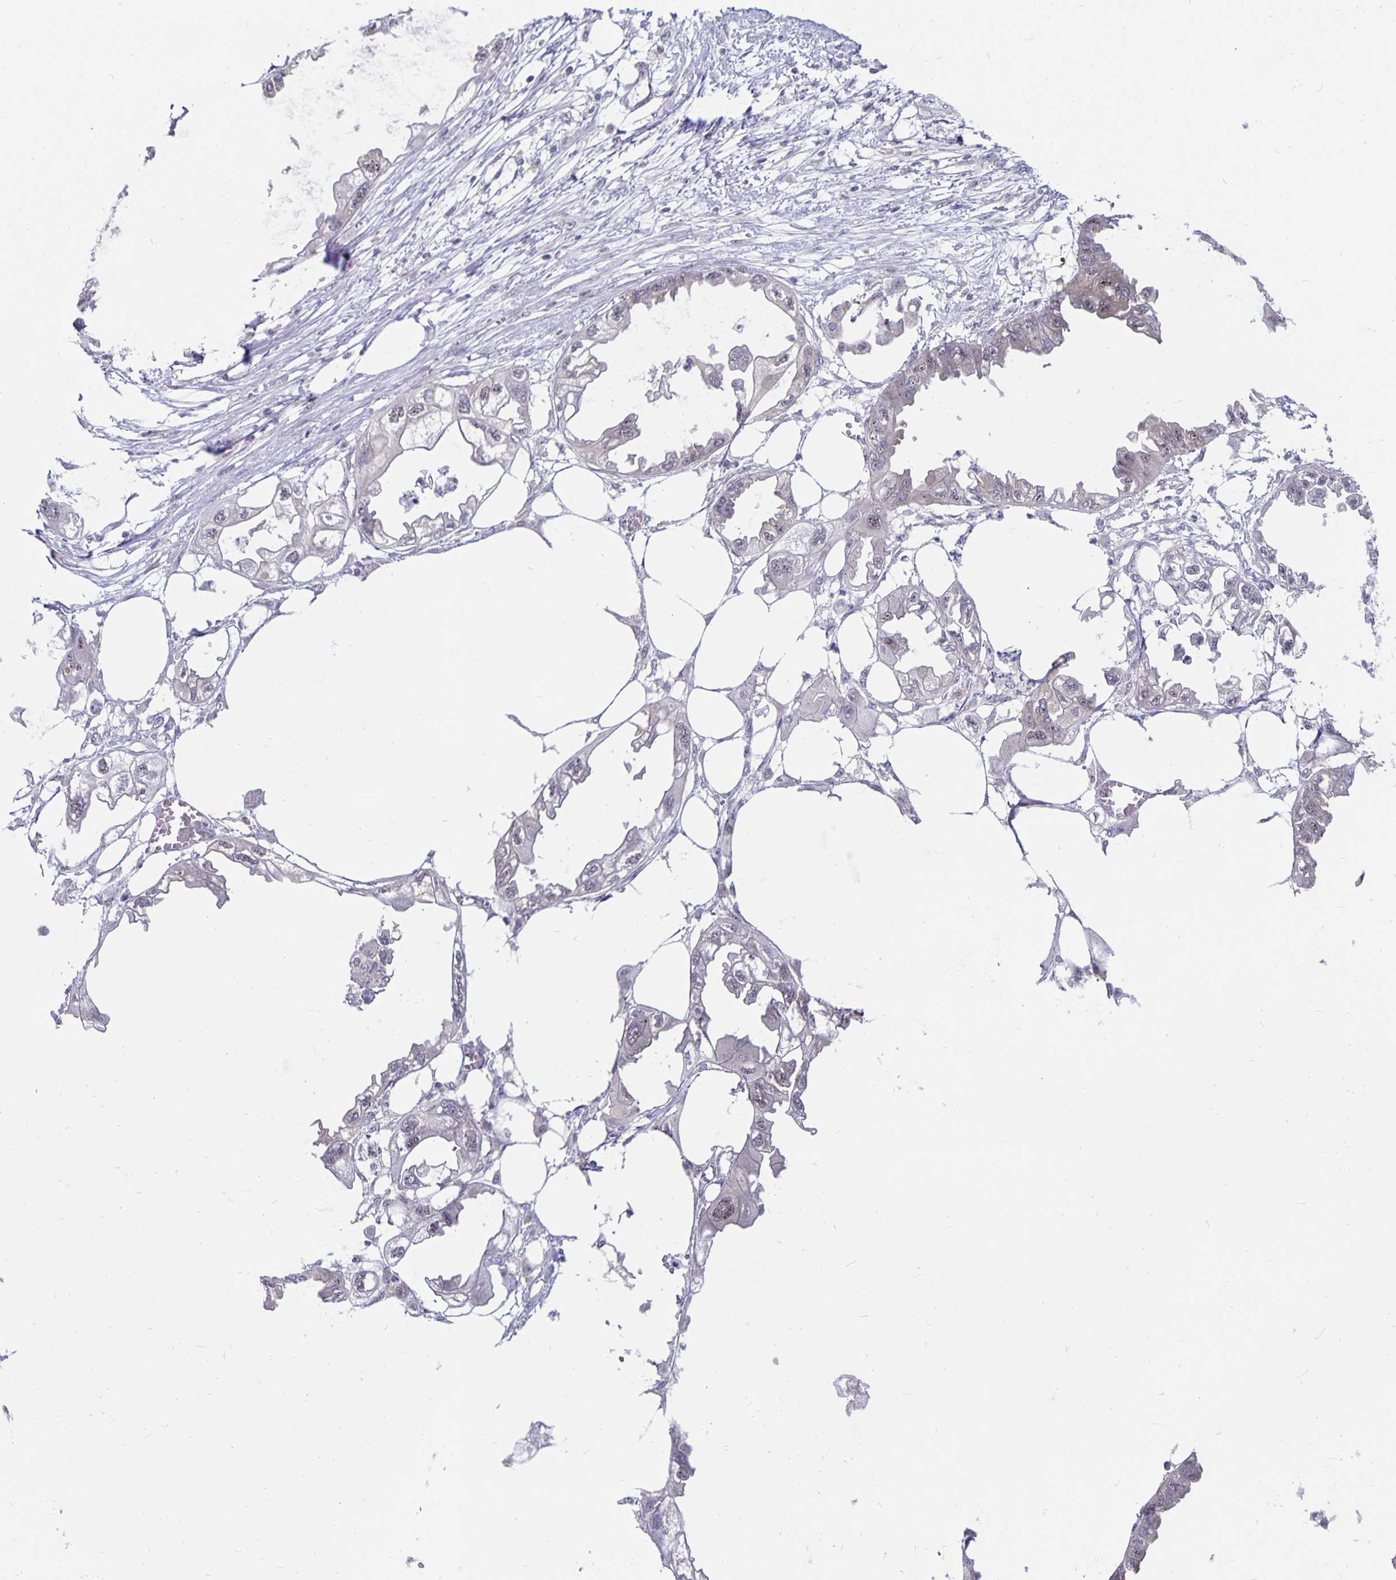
{"staining": {"intensity": "weak", "quantity": "<25%", "location": "nuclear"}, "tissue": "endometrial cancer", "cell_type": "Tumor cells", "image_type": "cancer", "snomed": [{"axis": "morphology", "description": "Adenocarcinoma, NOS"}, {"axis": "morphology", "description": "Adenocarcinoma, metastatic, NOS"}, {"axis": "topography", "description": "Adipose tissue"}, {"axis": "topography", "description": "Endometrium"}], "caption": "DAB (3,3'-diaminobenzidine) immunohistochemical staining of human endometrial metastatic adenocarcinoma demonstrates no significant positivity in tumor cells. (IHC, brightfield microscopy, high magnification).", "gene": "EXOC6B", "patient": {"sex": "female", "age": 67}}